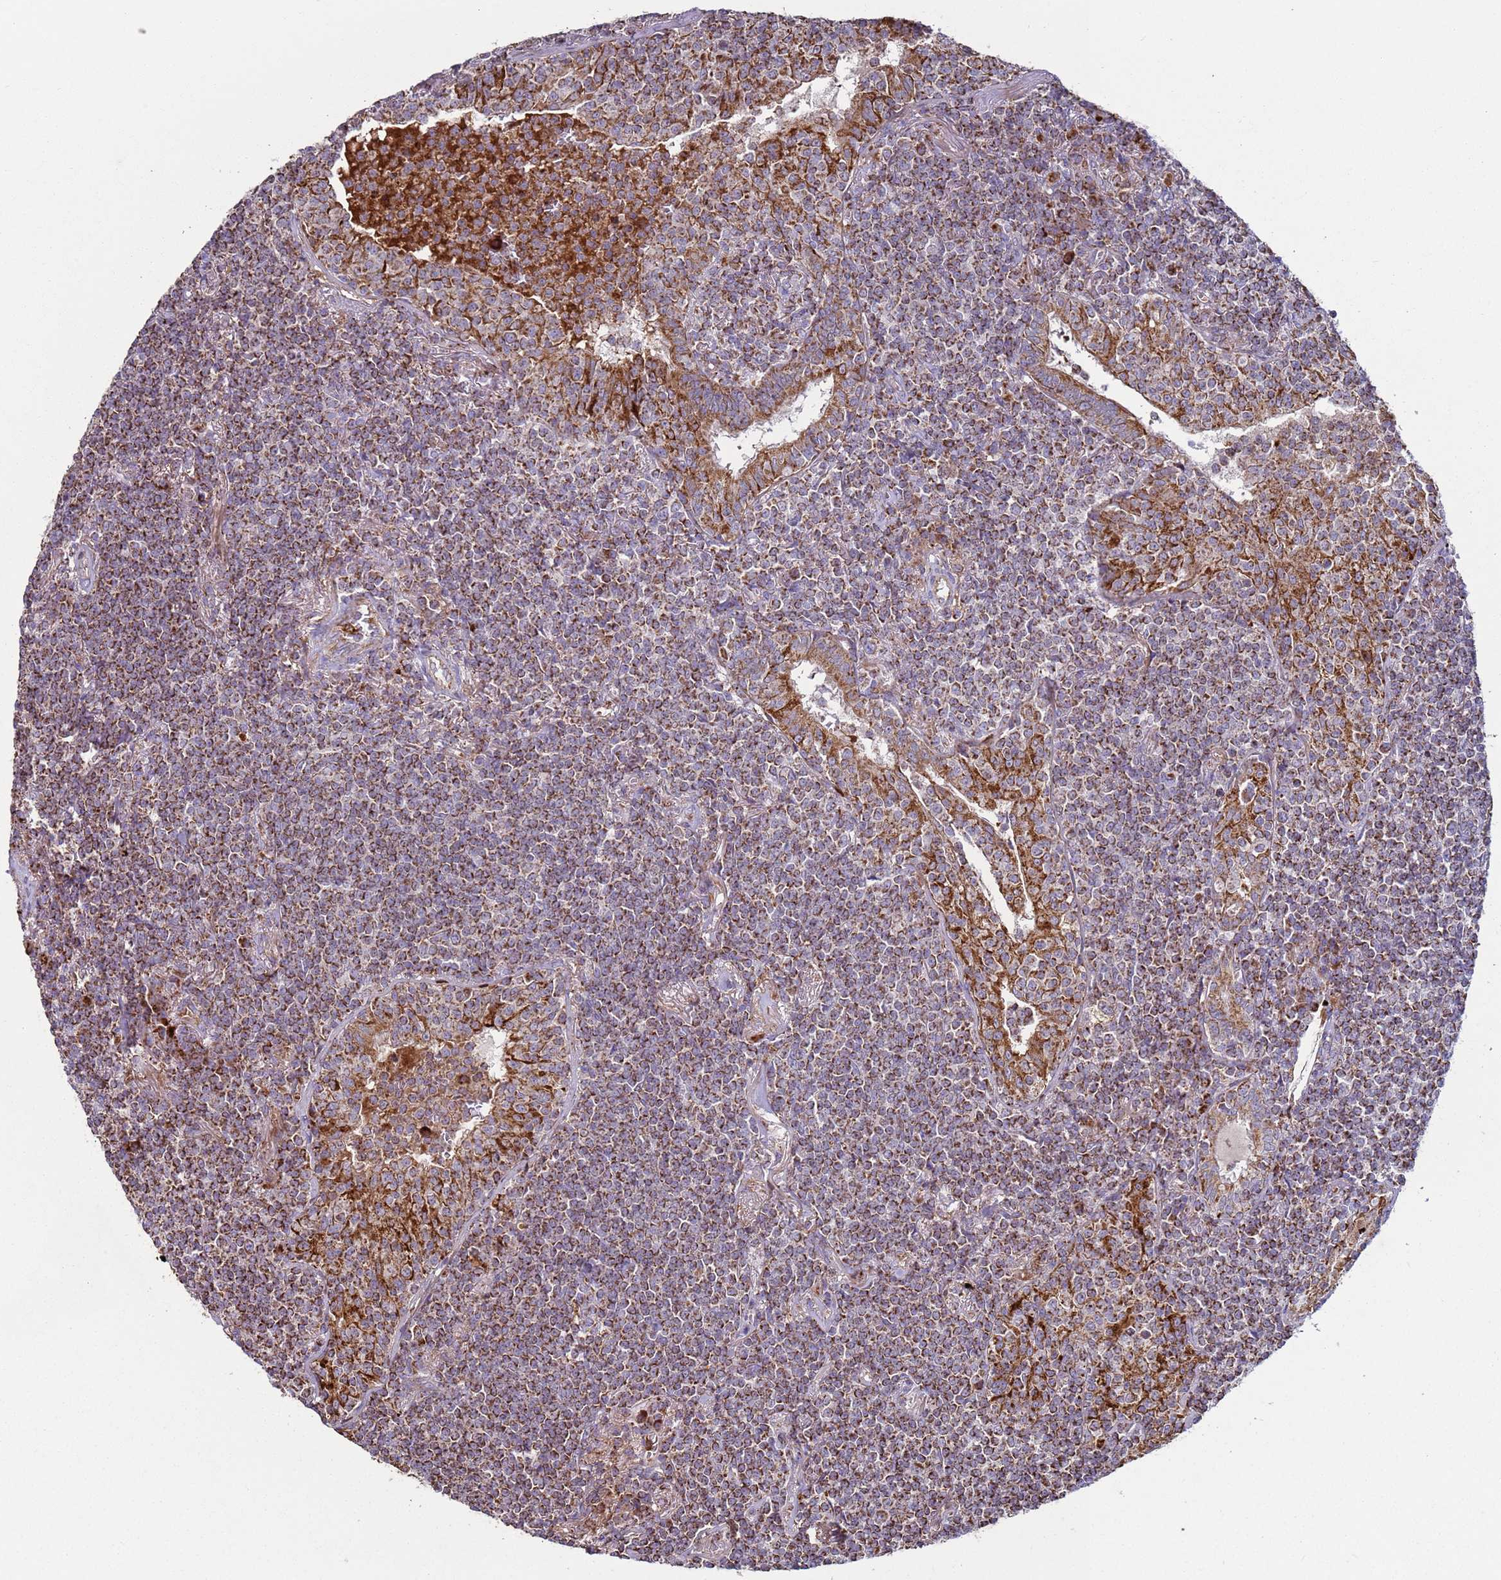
{"staining": {"intensity": "strong", "quantity": ">75%", "location": "cytoplasmic/membranous"}, "tissue": "lymphoma", "cell_type": "Tumor cells", "image_type": "cancer", "snomed": [{"axis": "morphology", "description": "Malignant lymphoma, non-Hodgkin's type, Low grade"}, {"axis": "topography", "description": "Lung"}], "caption": "Protein staining reveals strong cytoplasmic/membranous staining in approximately >75% of tumor cells in low-grade malignant lymphoma, non-Hodgkin's type.", "gene": "FBXO33", "patient": {"sex": "female", "age": 71}}